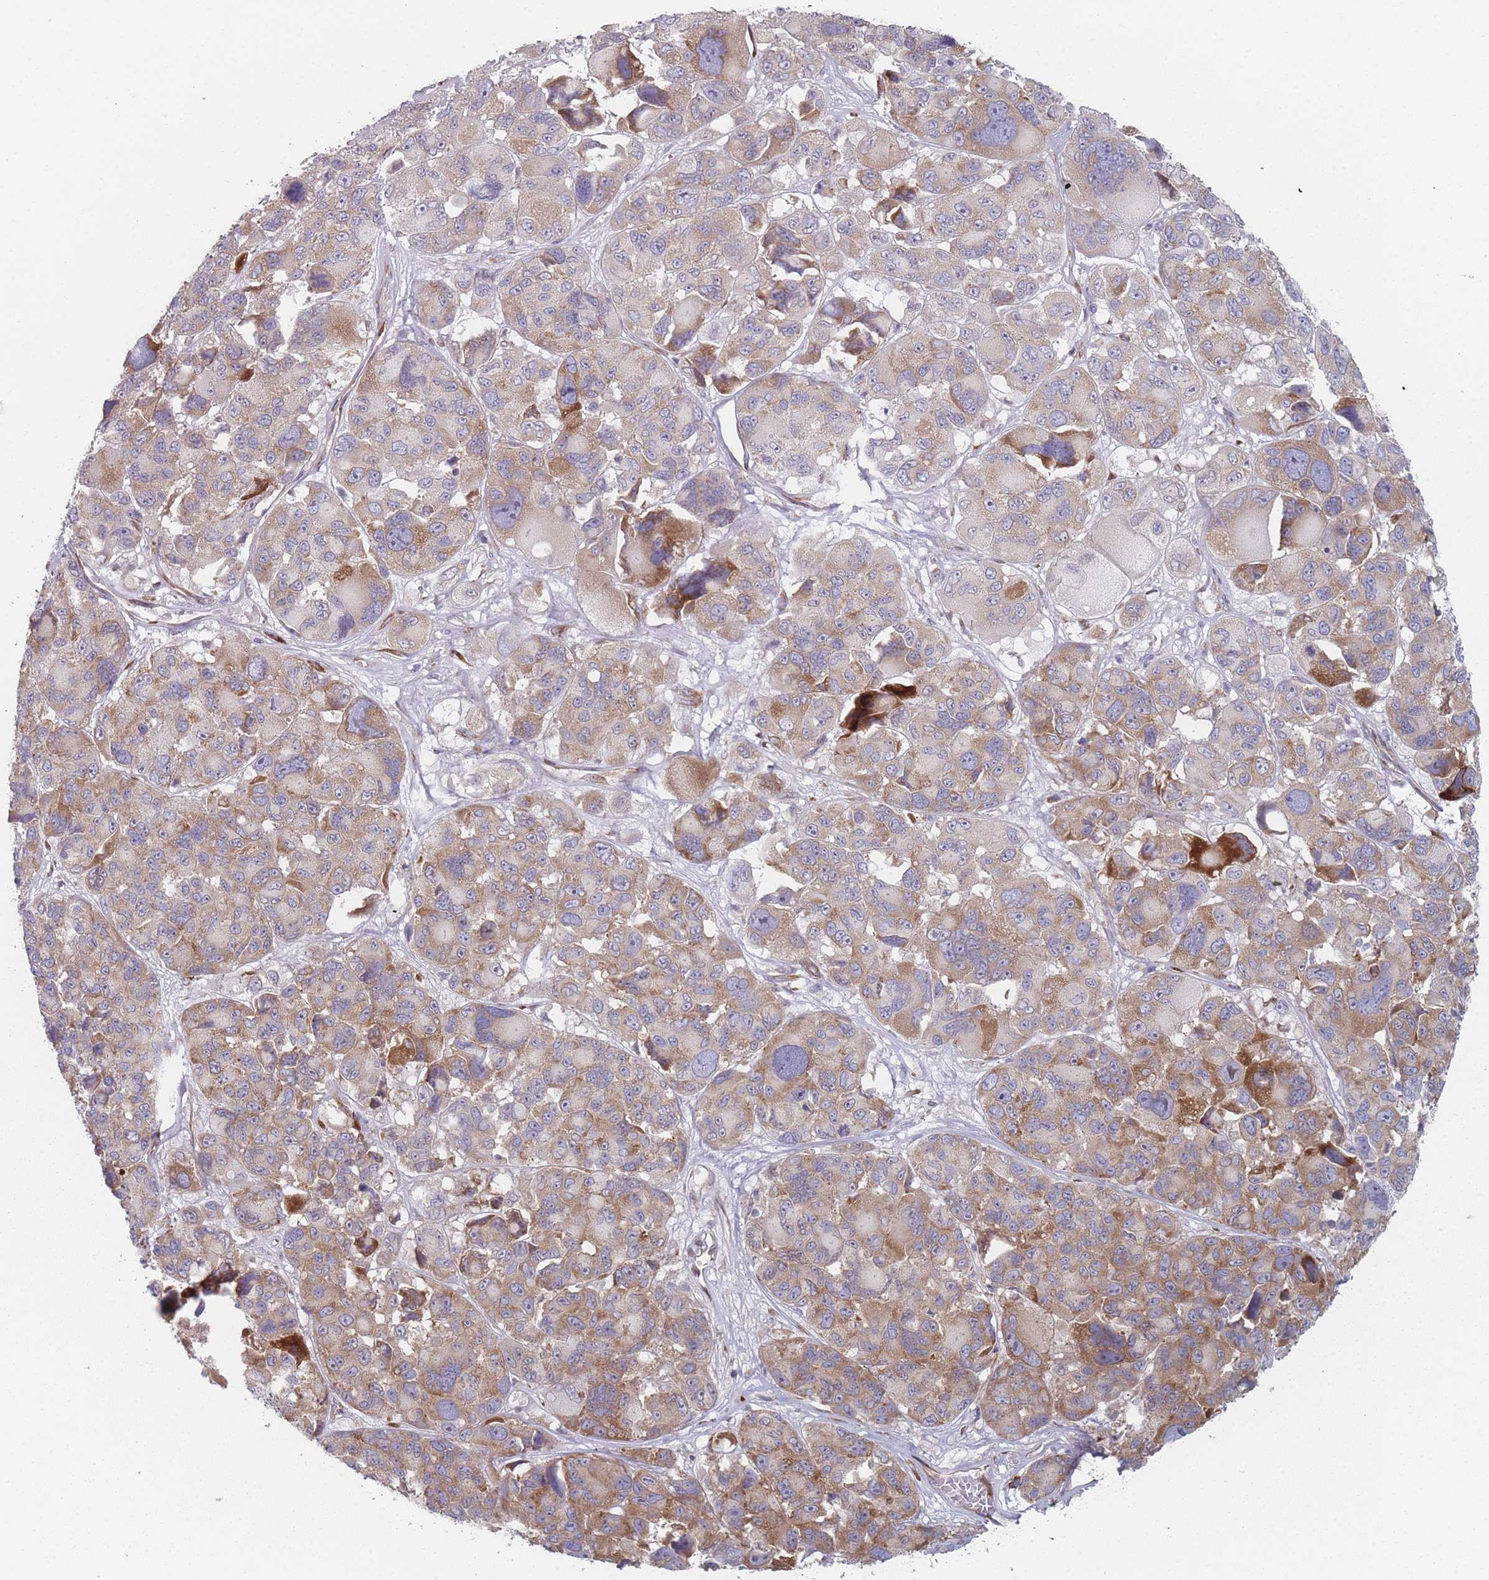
{"staining": {"intensity": "moderate", "quantity": "25%-75%", "location": "cytoplasmic/membranous"}, "tissue": "melanoma", "cell_type": "Tumor cells", "image_type": "cancer", "snomed": [{"axis": "morphology", "description": "Malignant melanoma, NOS"}, {"axis": "topography", "description": "Skin"}], "caption": "Immunohistochemistry micrograph of neoplastic tissue: human malignant melanoma stained using immunohistochemistry (IHC) shows medium levels of moderate protein expression localized specifically in the cytoplasmic/membranous of tumor cells, appearing as a cytoplasmic/membranous brown color.", "gene": "CACNG5", "patient": {"sex": "female", "age": 66}}